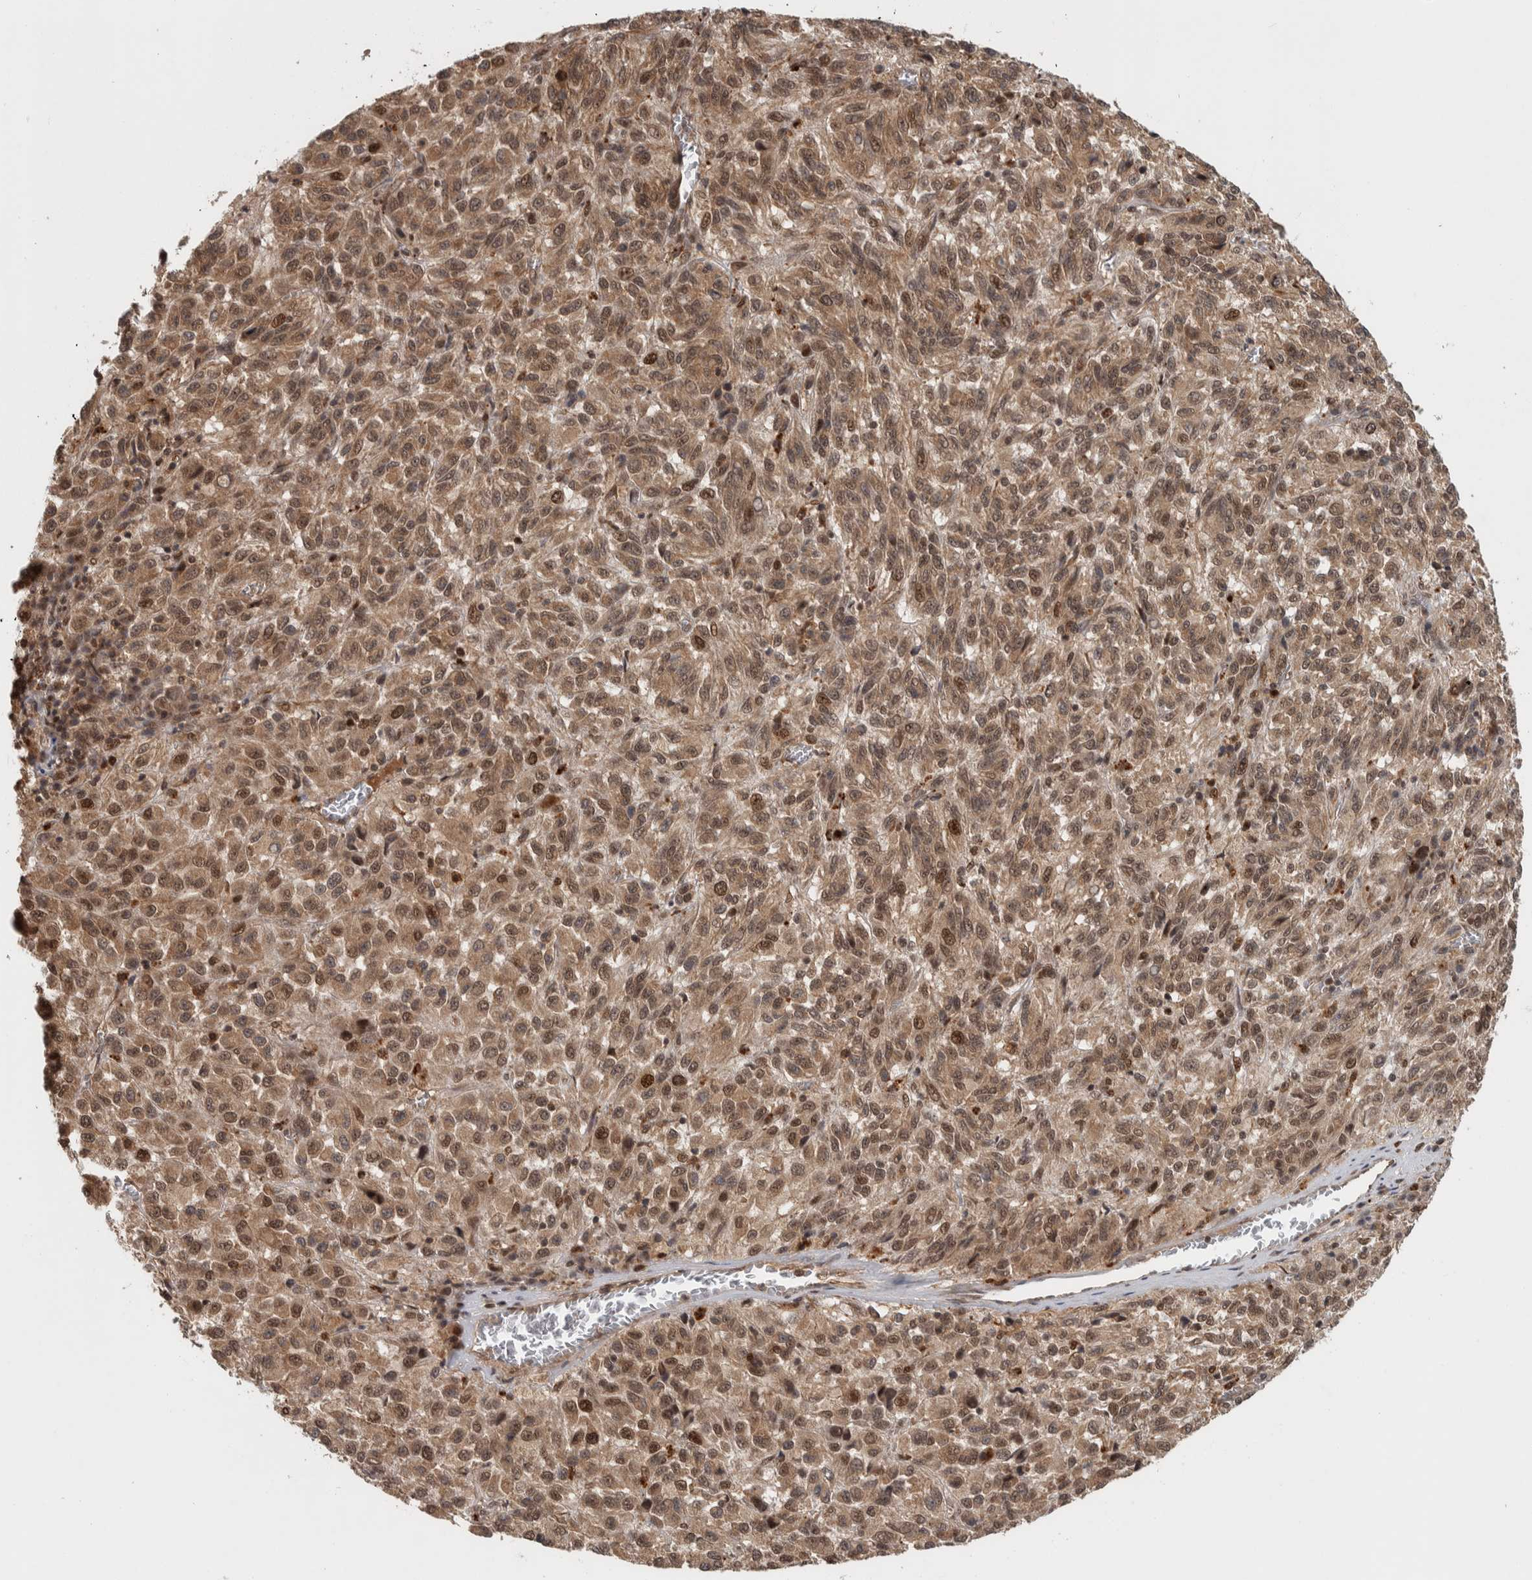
{"staining": {"intensity": "moderate", "quantity": ">75%", "location": "cytoplasmic/membranous,nuclear"}, "tissue": "skin cancer", "cell_type": "Tumor cells", "image_type": "cancer", "snomed": [{"axis": "morphology", "description": "Squamous cell carcinoma, NOS"}, {"axis": "topography", "description": "Skin"}], "caption": "The histopathology image displays staining of skin squamous cell carcinoma, revealing moderate cytoplasmic/membranous and nuclear protein positivity (brown color) within tumor cells. (brown staining indicates protein expression, while blue staining denotes nuclei).", "gene": "RPS6KA4", "patient": {"sex": "female", "age": 73}}